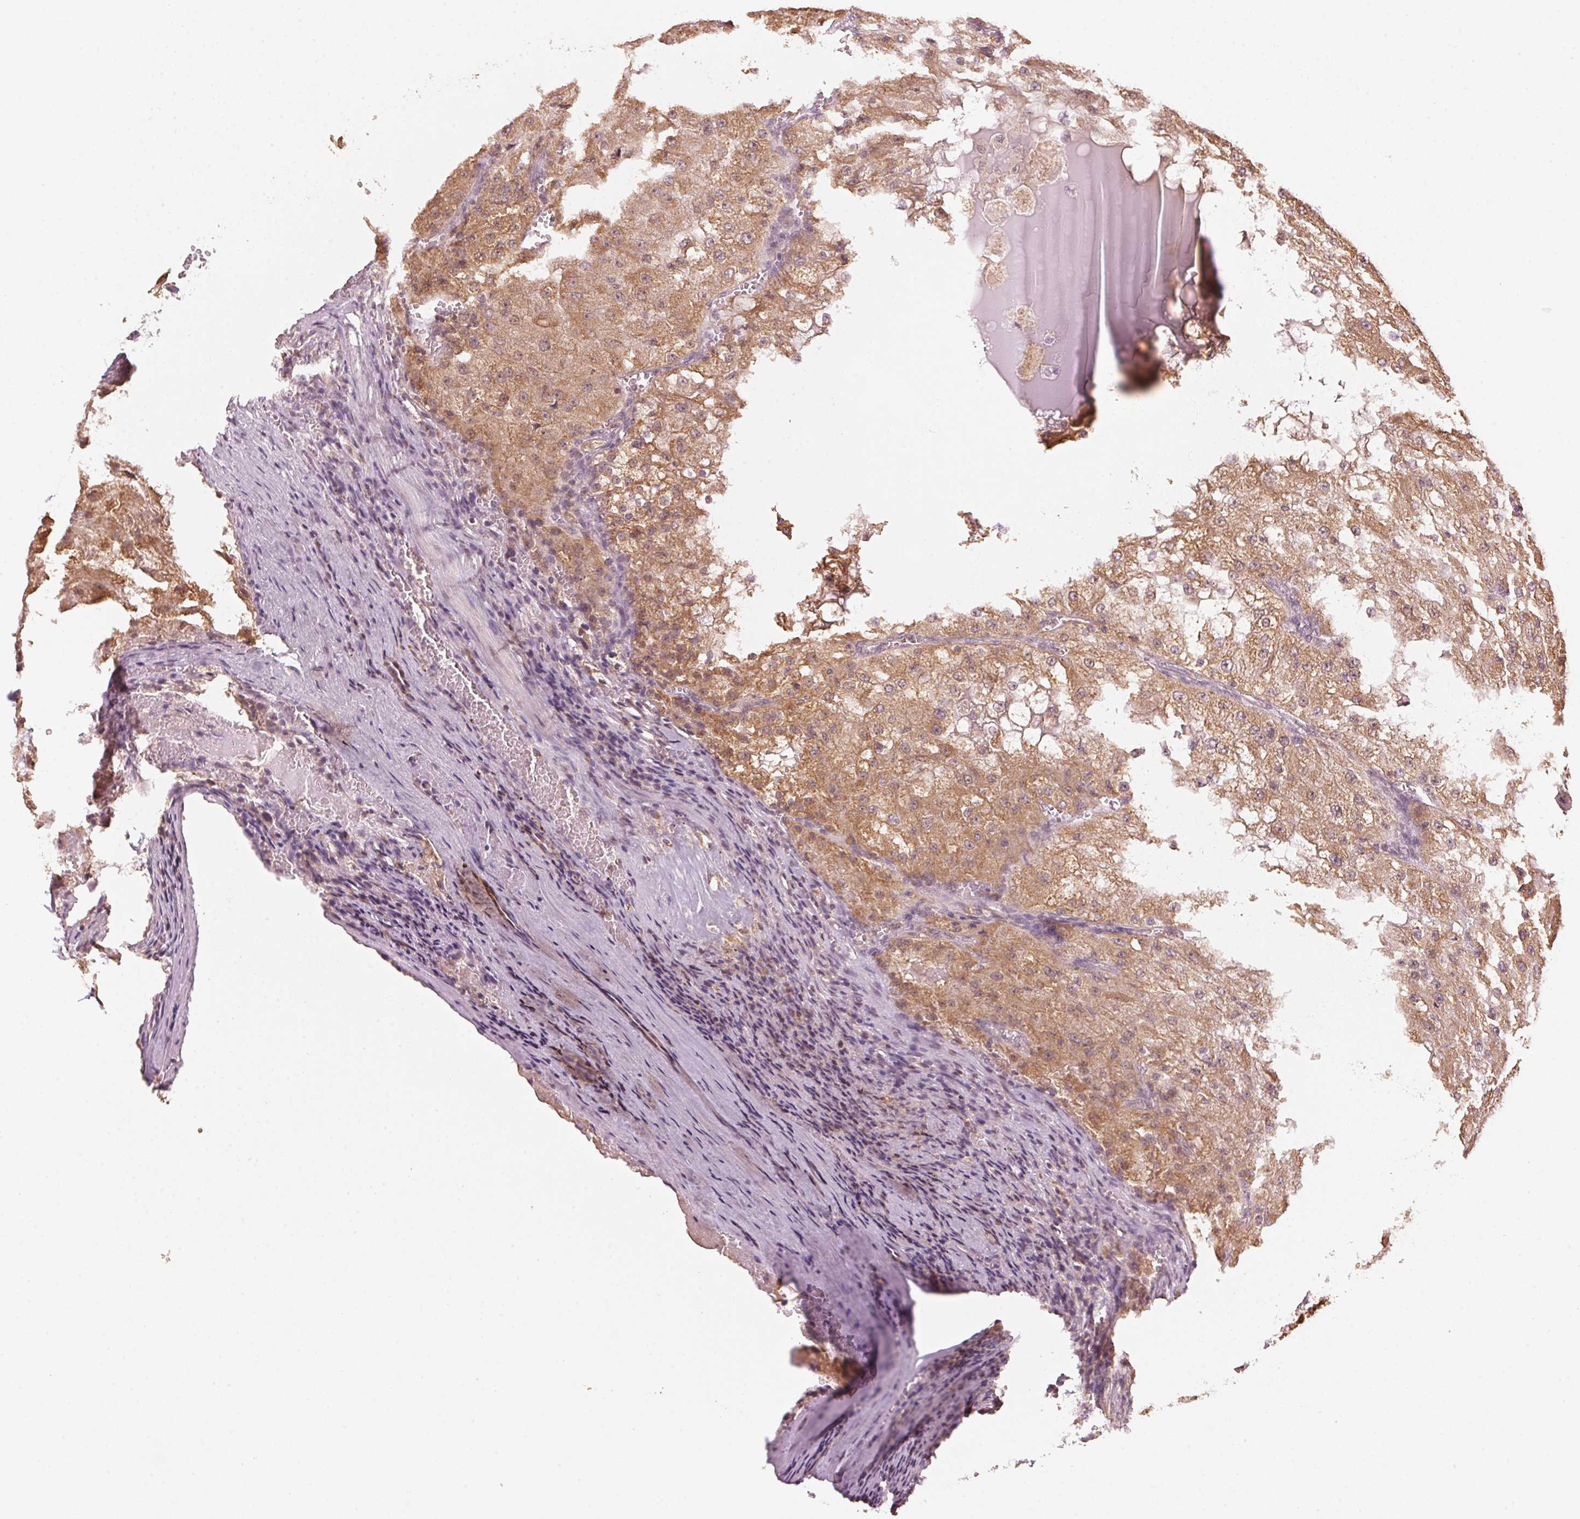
{"staining": {"intensity": "moderate", "quantity": ">75%", "location": "cytoplasmic/membranous"}, "tissue": "renal cancer", "cell_type": "Tumor cells", "image_type": "cancer", "snomed": [{"axis": "morphology", "description": "Adenocarcinoma, NOS"}, {"axis": "topography", "description": "Kidney"}], "caption": "A medium amount of moderate cytoplasmic/membranous positivity is identified in about >75% of tumor cells in adenocarcinoma (renal) tissue. The staining was performed using DAB to visualize the protein expression in brown, while the nuclei were stained in blue with hematoxylin (Magnification: 20x).", "gene": "ARHGAP6", "patient": {"sex": "female", "age": 74}}